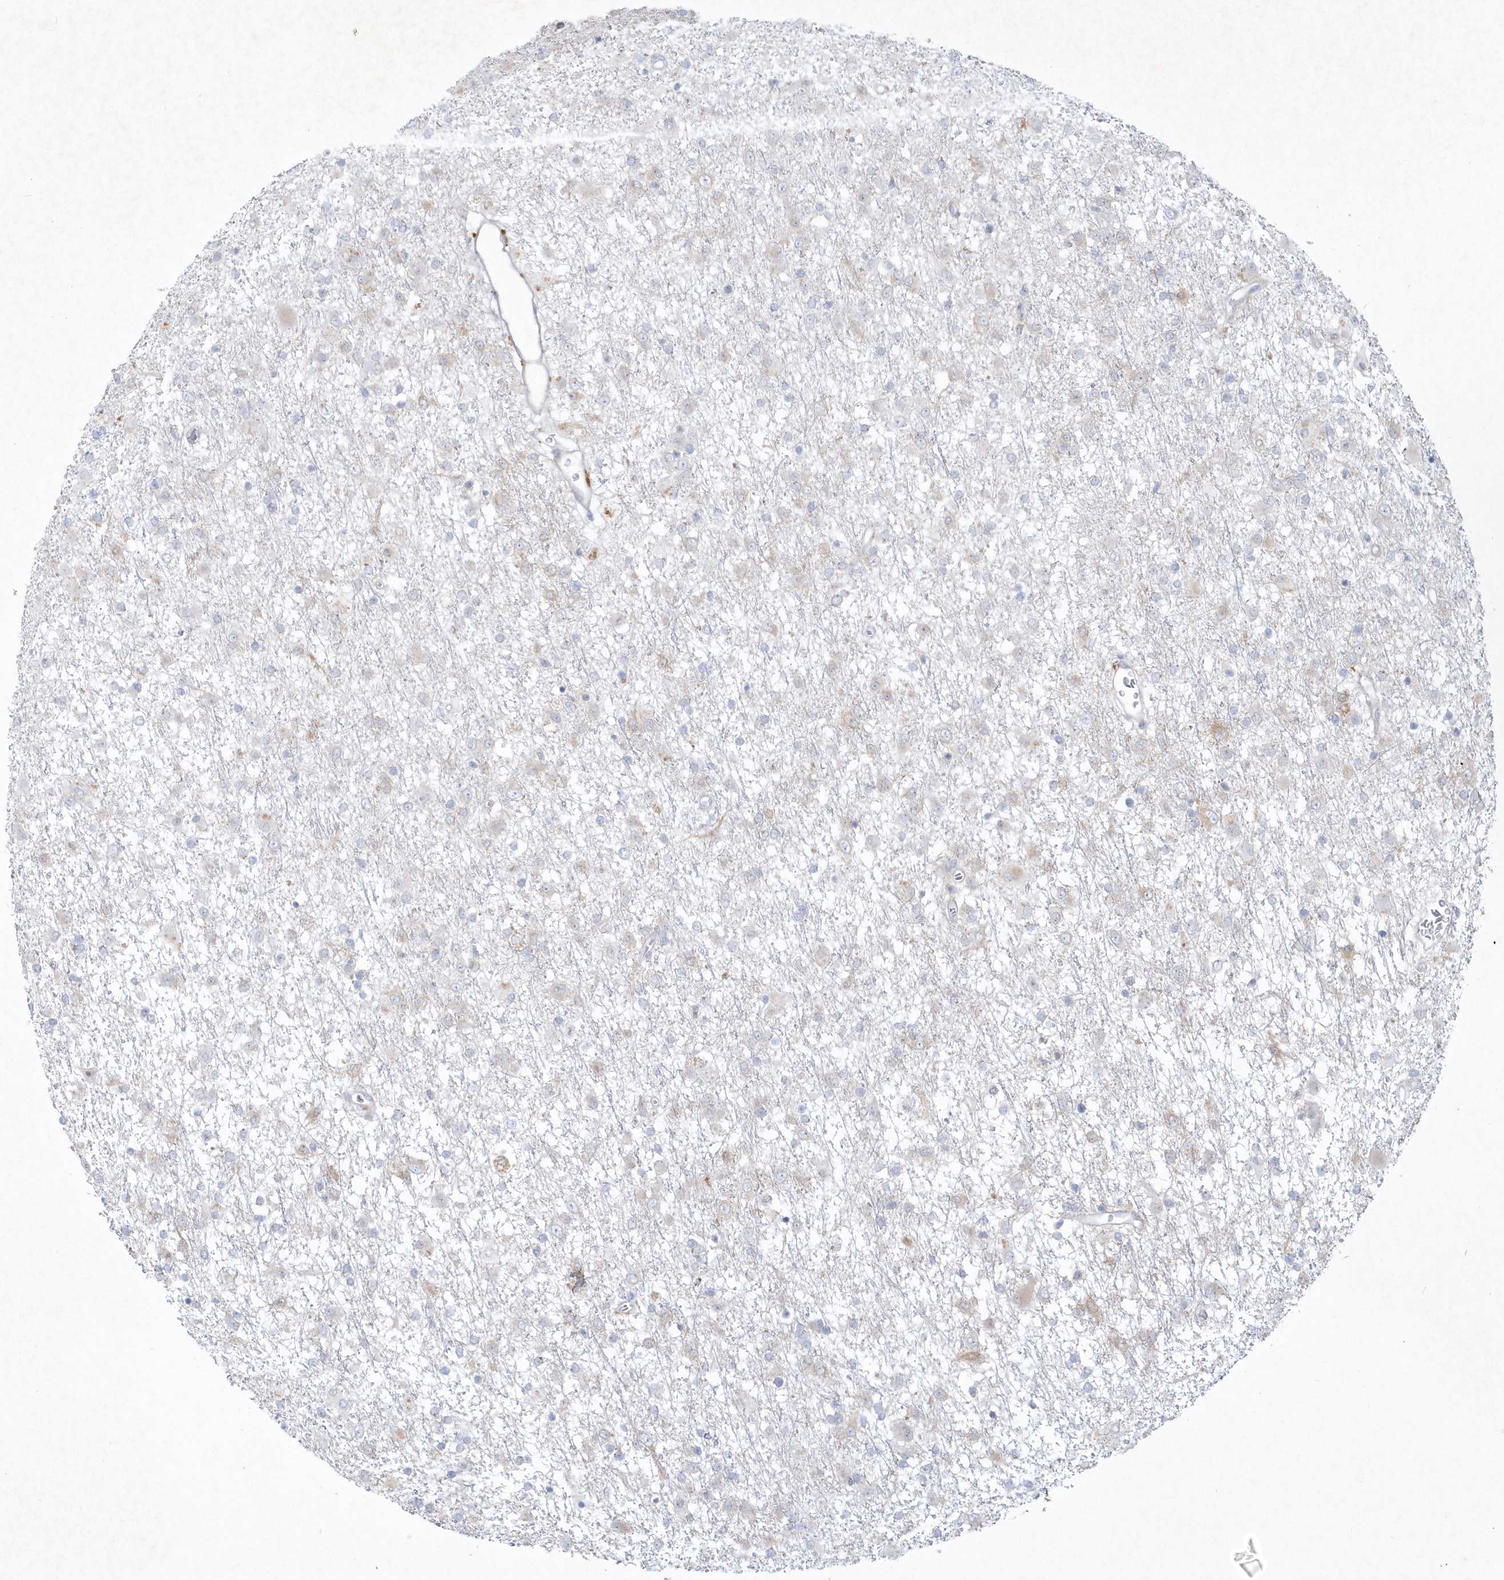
{"staining": {"intensity": "negative", "quantity": "none", "location": "none"}, "tissue": "glioma", "cell_type": "Tumor cells", "image_type": "cancer", "snomed": [{"axis": "morphology", "description": "Glioma, malignant, Low grade"}, {"axis": "topography", "description": "Brain"}], "caption": "There is no significant positivity in tumor cells of low-grade glioma (malignant). Nuclei are stained in blue.", "gene": "LARS1", "patient": {"sex": "male", "age": 65}}